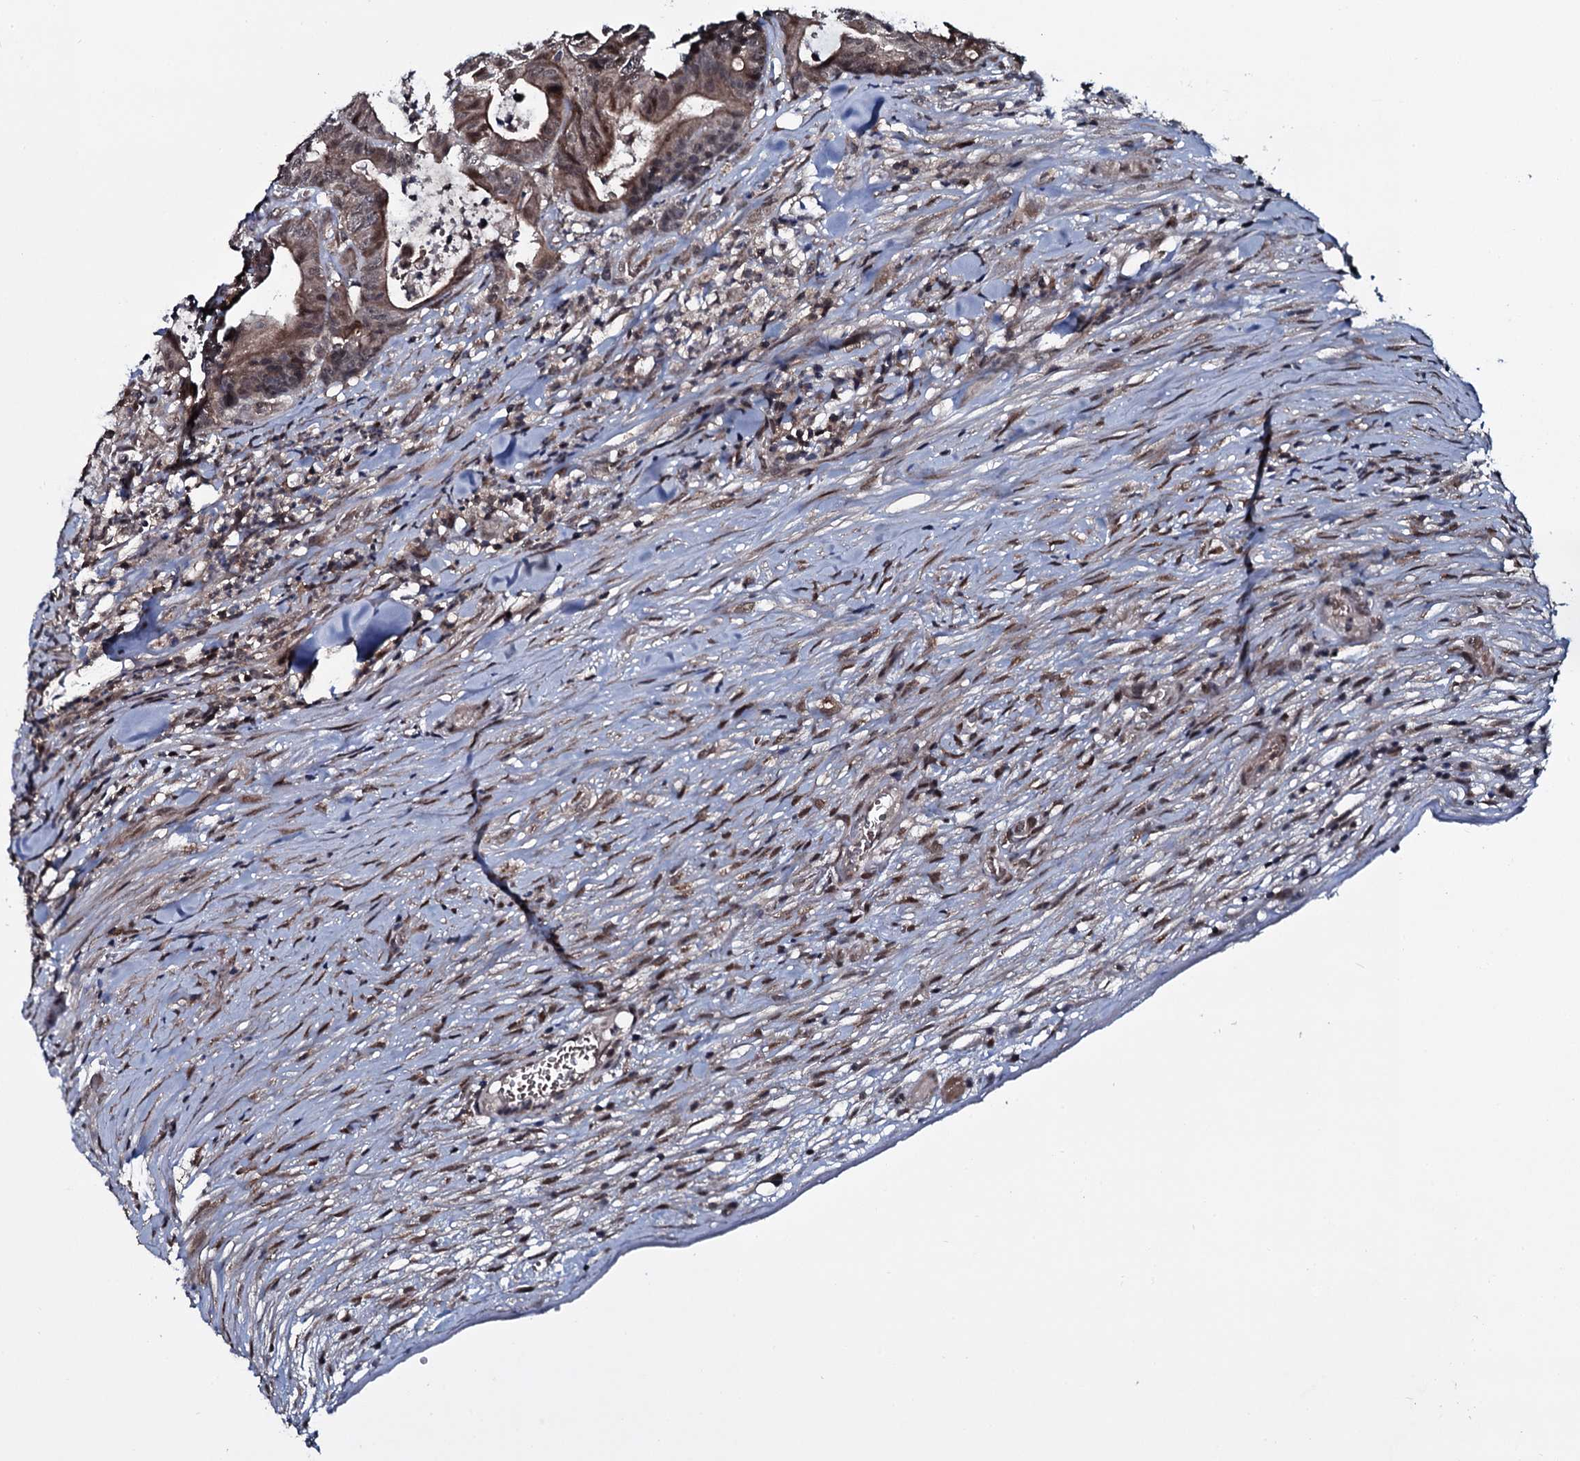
{"staining": {"intensity": "moderate", "quantity": "25%-75%", "location": "cytoplasmic/membranous,nuclear"}, "tissue": "colorectal cancer", "cell_type": "Tumor cells", "image_type": "cancer", "snomed": [{"axis": "morphology", "description": "Adenocarcinoma, NOS"}, {"axis": "topography", "description": "Colon"}], "caption": "High-magnification brightfield microscopy of colorectal adenocarcinoma stained with DAB (brown) and counterstained with hematoxylin (blue). tumor cells exhibit moderate cytoplasmic/membranous and nuclear staining is present in approximately25%-75% of cells. Using DAB (3,3'-diaminobenzidine) (brown) and hematoxylin (blue) stains, captured at high magnification using brightfield microscopy.", "gene": "HDDC3", "patient": {"sex": "female", "age": 84}}